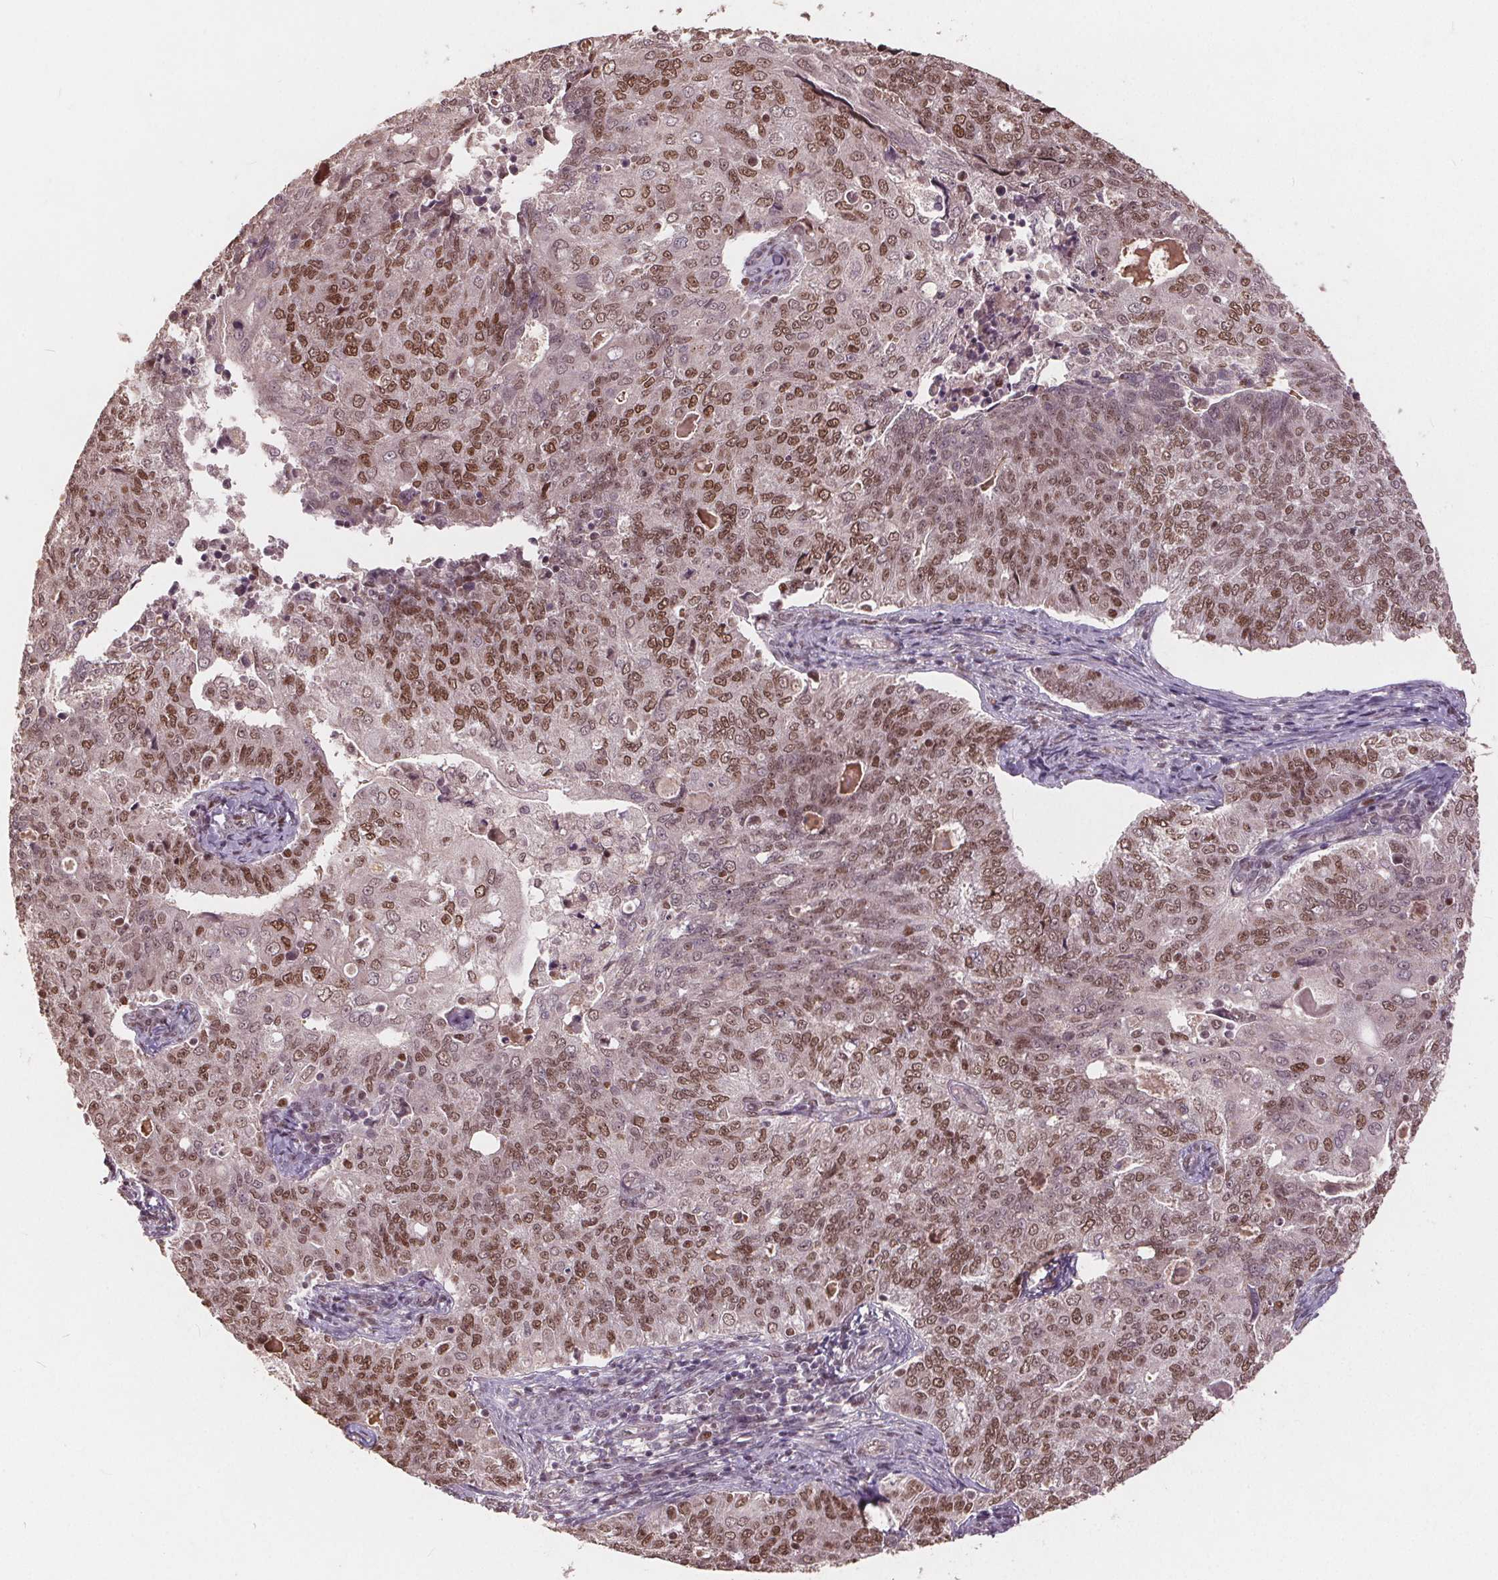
{"staining": {"intensity": "moderate", "quantity": ">75%", "location": "nuclear"}, "tissue": "endometrial cancer", "cell_type": "Tumor cells", "image_type": "cancer", "snomed": [{"axis": "morphology", "description": "Adenocarcinoma, NOS"}, {"axis": "topography", "description": "Endometrium"}], "caption": "A histopathology image of human endometrial cancer stained for a protein exhibits moderate nuclear brown staining in tumor cells.", "gene": "DNMT3B", "patient": {"sex": "female", "age": 43}}